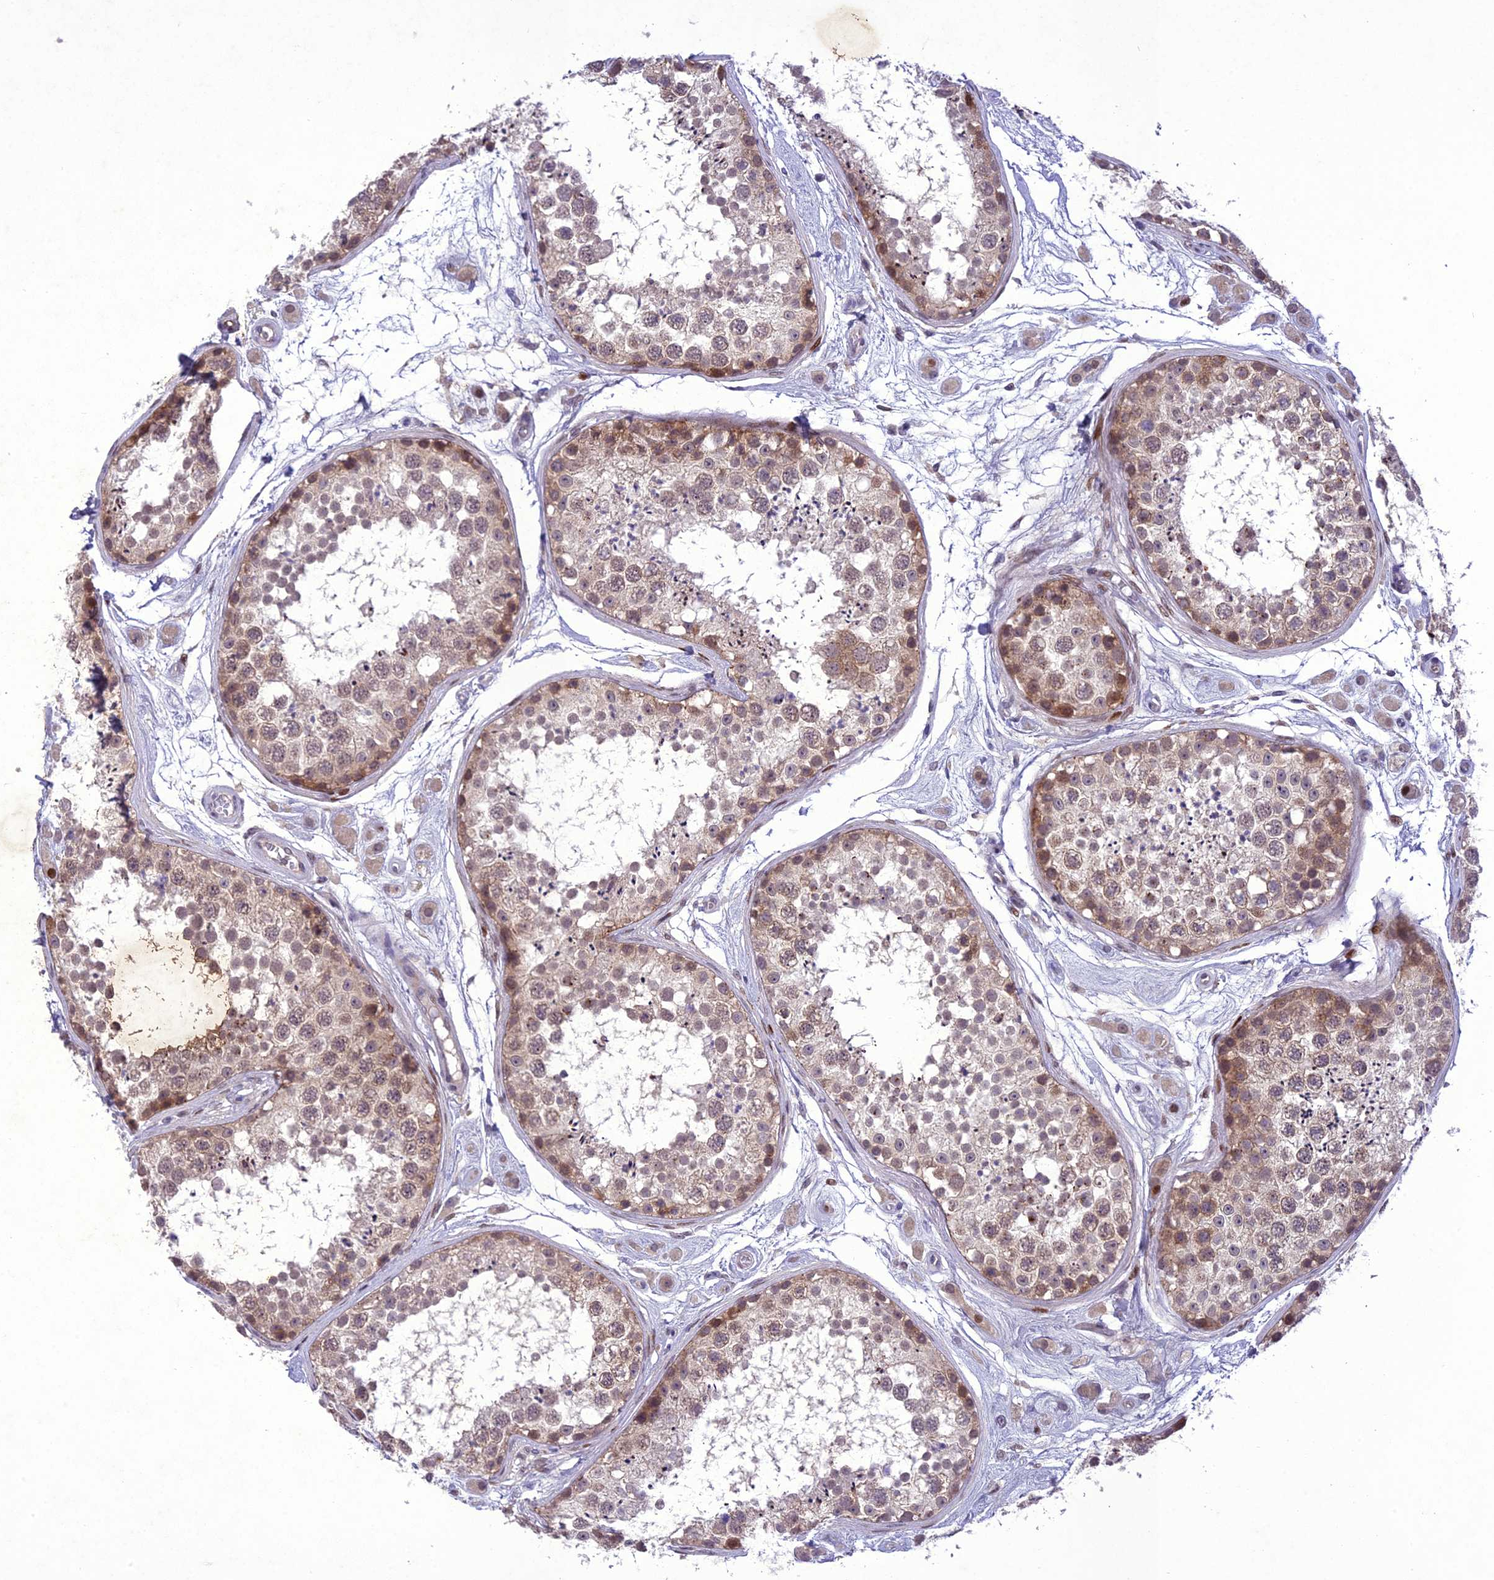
{"staining": {"intensity": "moderate", "quantity": "25%-75%", "location": "cytoplasmic/membranous,nuclear"}, "tissue": "testis", "cell_type": "Cells in seminiferous ducts", "image_type": "normal", "snomed": [{"axis": "morphology", "description": "Normal tissue, NOS"}, {"axis": "topography", "description": "Testis"}], "caption": "Moderate cytoplasmic/membranous,nuclear expression is appreciated in approximately 25%-75% of cells in seminiferous ducts in benign testis. (Brightfield microscopy of DAB IHC at high magnification).", "gene": "ANKRD52", "patient": {"sex": "male", "age": 25}}